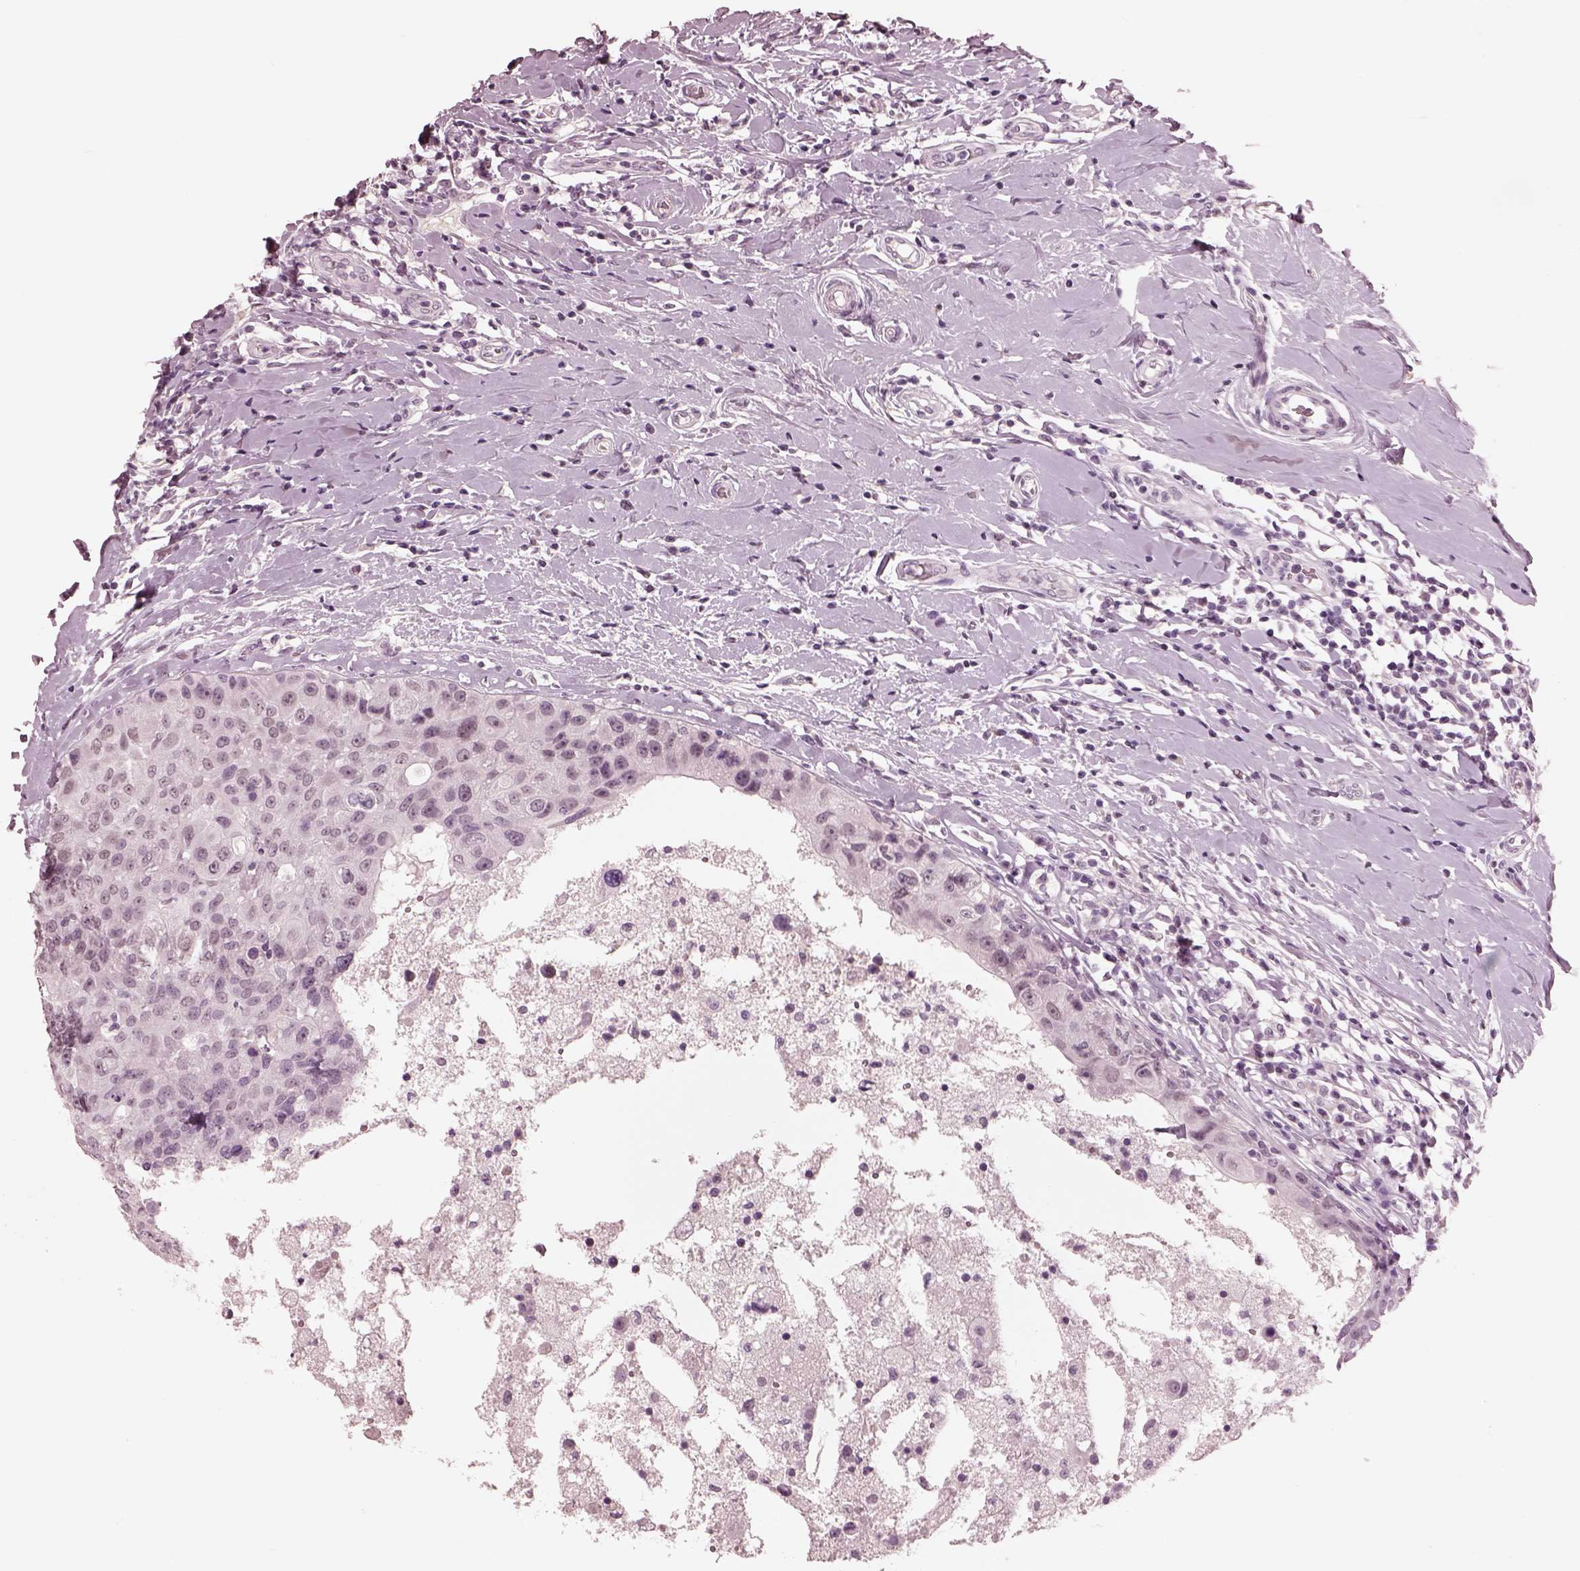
{"staining": {"intensity": "negative", "quantity": "none", "location": "none"}, "tissue": "breast cancer", "cell_type": "Tumor cells", "image_type": "cancer", "snomed": [{"axis": "morphology", "description": "Duct carcinoma"}, {"axis": "topography", "description": "Breast"}], "caption": "There is no significant expression in tumor cells of breast cancer (infiltrating ductal carcinoma).", "gene": "GARIN4", "patient": {"sex": "female", "age": 27}}